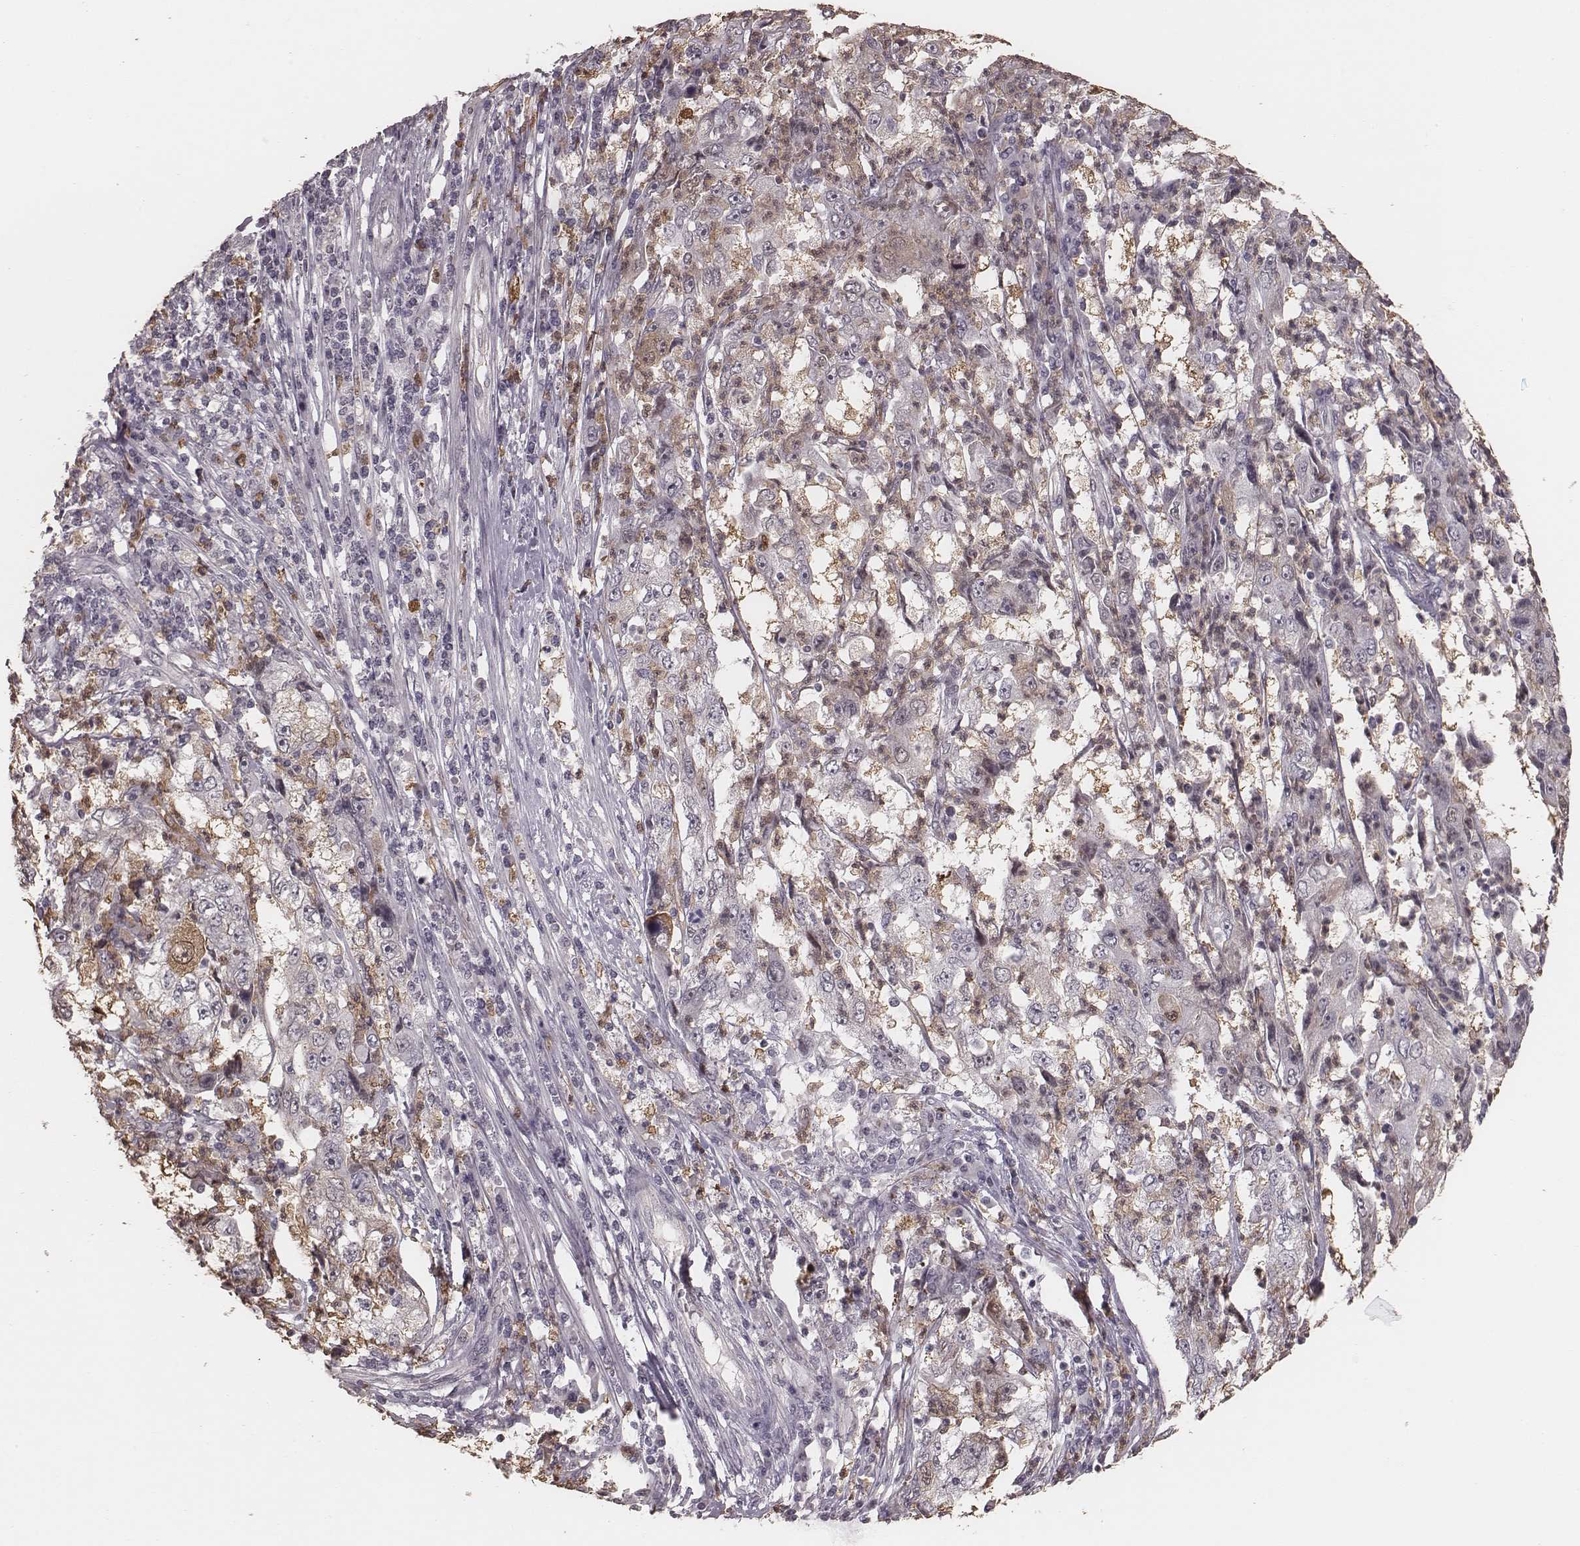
{"staining": {"intensity": "moderate", "quantity": "<25%", "location": "cytoplasmic/membranous"}, "tissue": "cervical cancer", "cell_type": "Tumor cells", "image_type": "cancer", "snomed": [{"axis": "morphology", "description": "Squamous cell carcinoma, NOS"}, {"axis": "topography", "description": "Cervix"}], "caption": "Cervical cancer (squamous cell carcinoma) stained with immunohistochemistry (IHC) displays moderate cytoplasmic/membranous staining in about <25% of tumor cells.", "gene": "KITLG", "patient": {"sex": "female", "age": 36}}